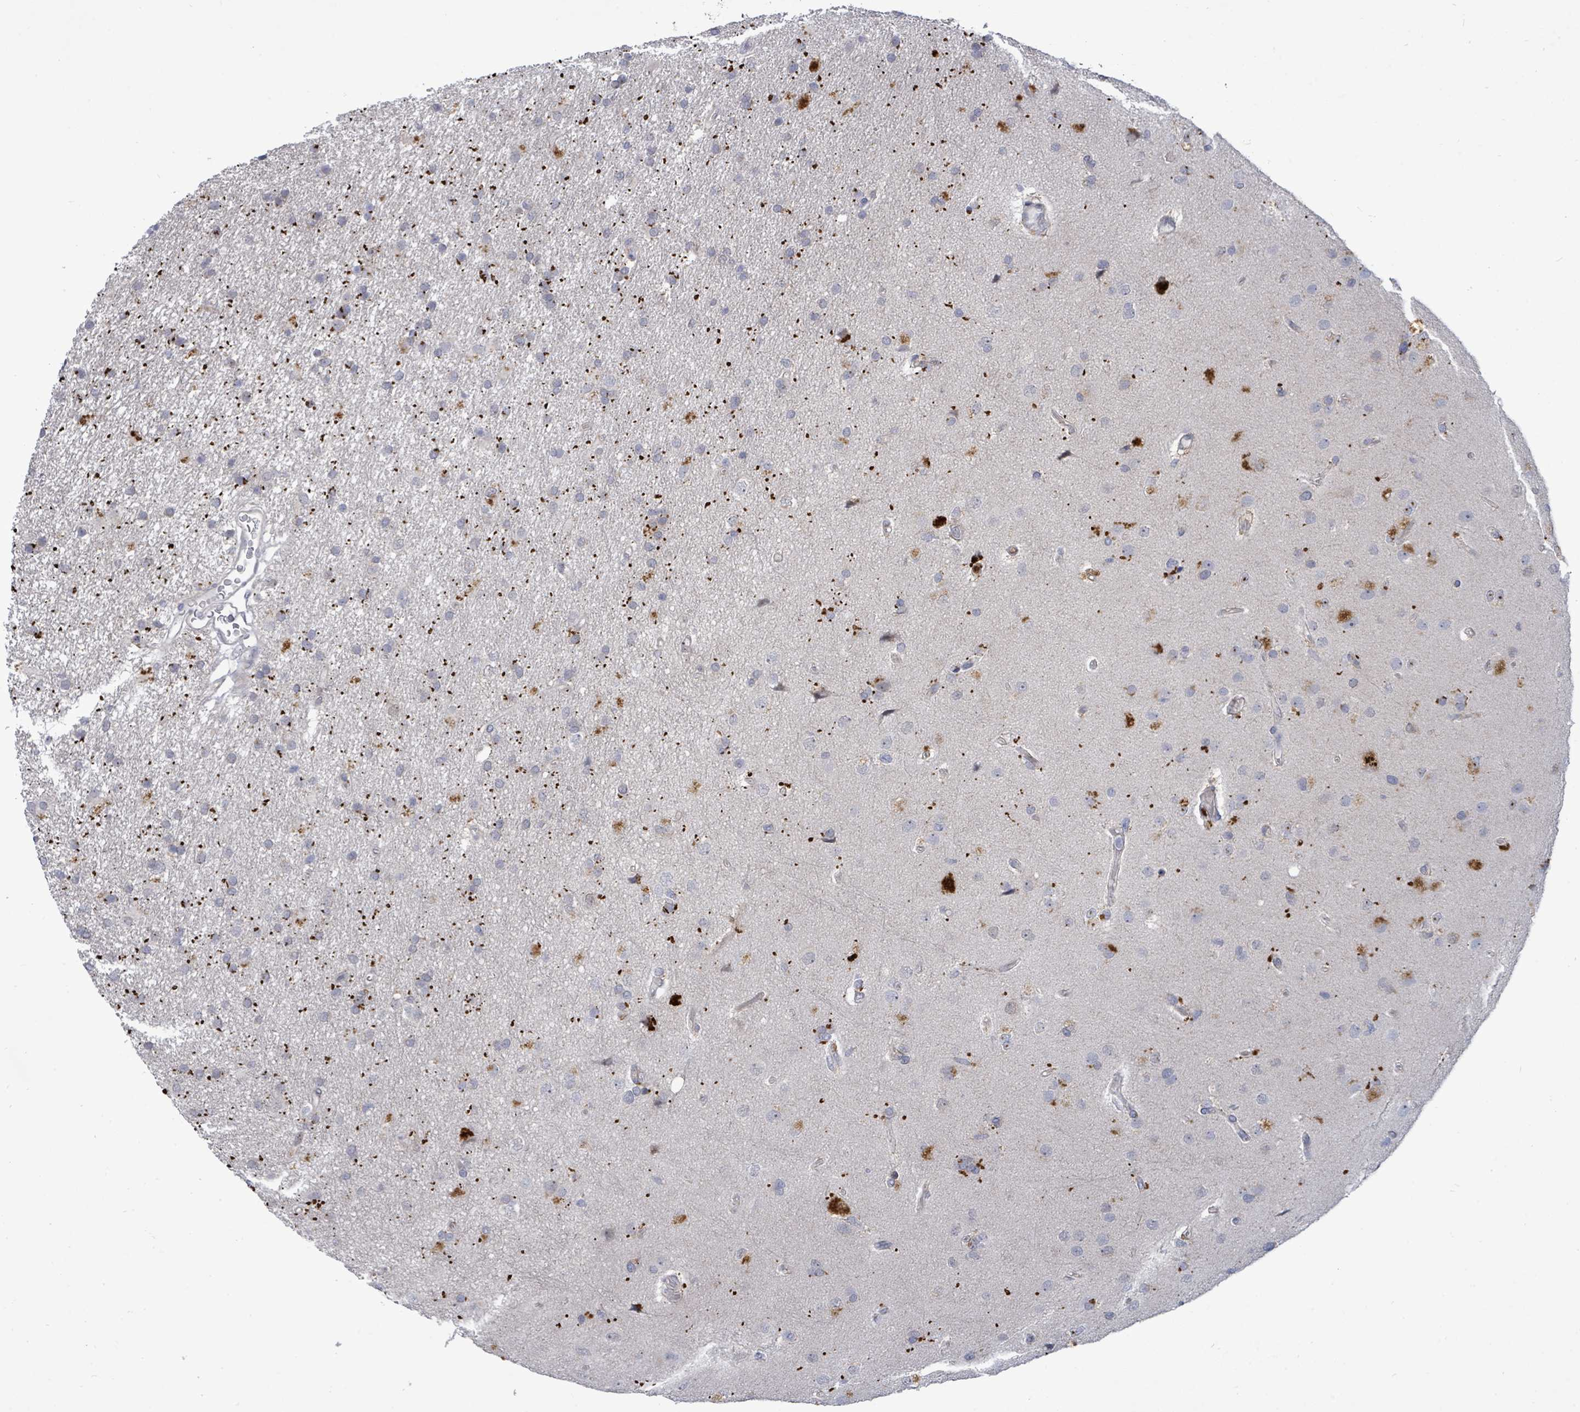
{"staining": {"intensity": "negative", "quantity": "none", "location": "none"}, "tissue": "glioma", "cell_type": "Tumor cells", "image_type": "cancer", "snomed": [{"axis": "morphology", "description": "Glioma, malignant, High grade"}, {"axis": "topography", "description": "Brain"}], "caption": "The micrograph reveals no staining of tumor cells in glioma.", "gene": "CT45A5", "patient": {"sex": "male", "age": 77}}